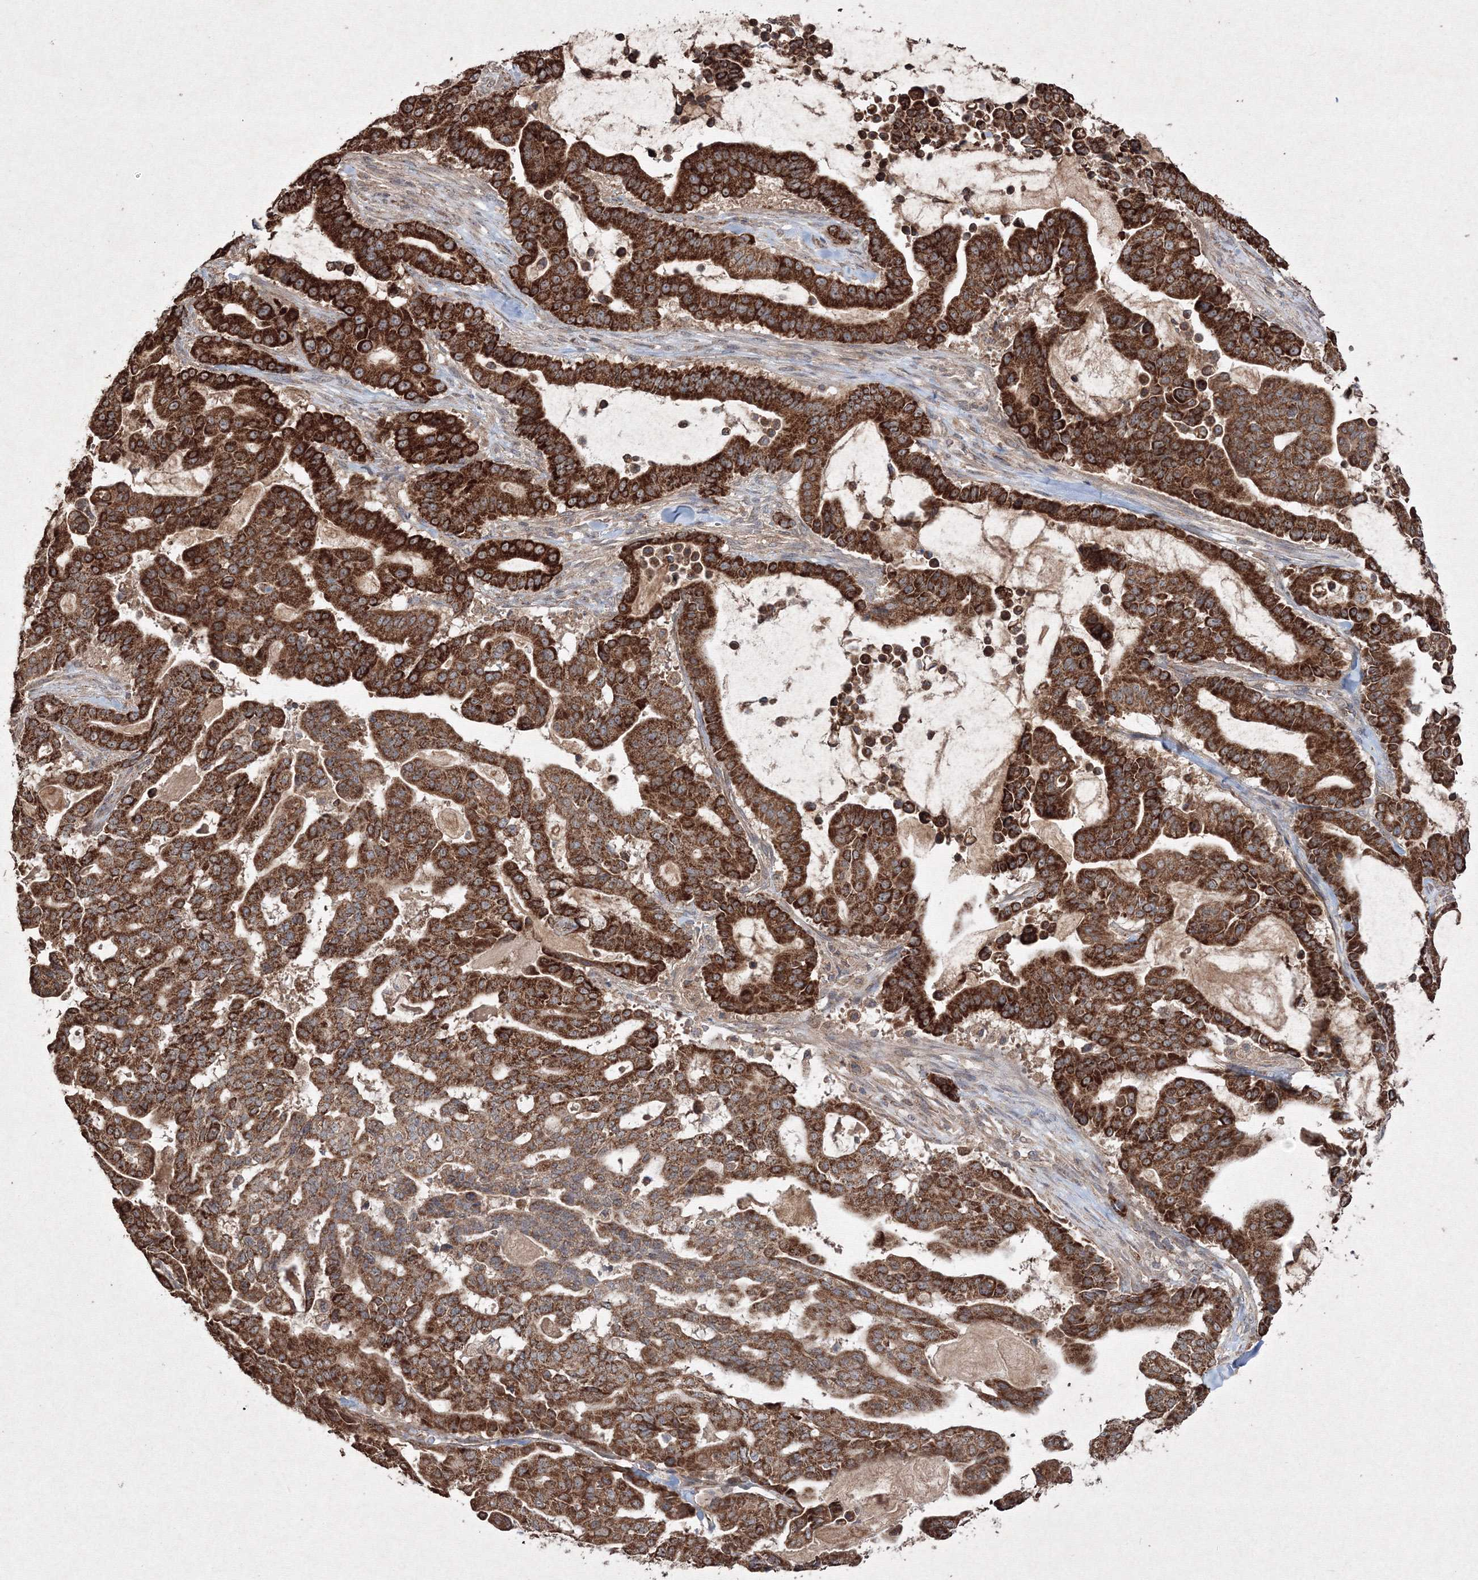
{"staining": {"intensity": "strong", "quantity": ">75%", "location": "cytoplasmic/membranous"}, "tissue": "pancreatic cancer", "cell_type": "Tumor cells", "image_type": "cancer", "snomed": [{"axis": "morphology", "description": "Adenocarcinoma, NOS"}, {"axis": "topography", "description": "Pancreas"}], "caption": "Immunohistochemistry (IHC) photomicrograph of pancreatic cancer (adenocarcinoma) stained for a protein (brown), which exhibits high levels of strong cytoplasmic/membranous staining in approximately >75% of tumor cells.", "gene": "GRSF1", "patient": {"sex": "male", "age": 63}}